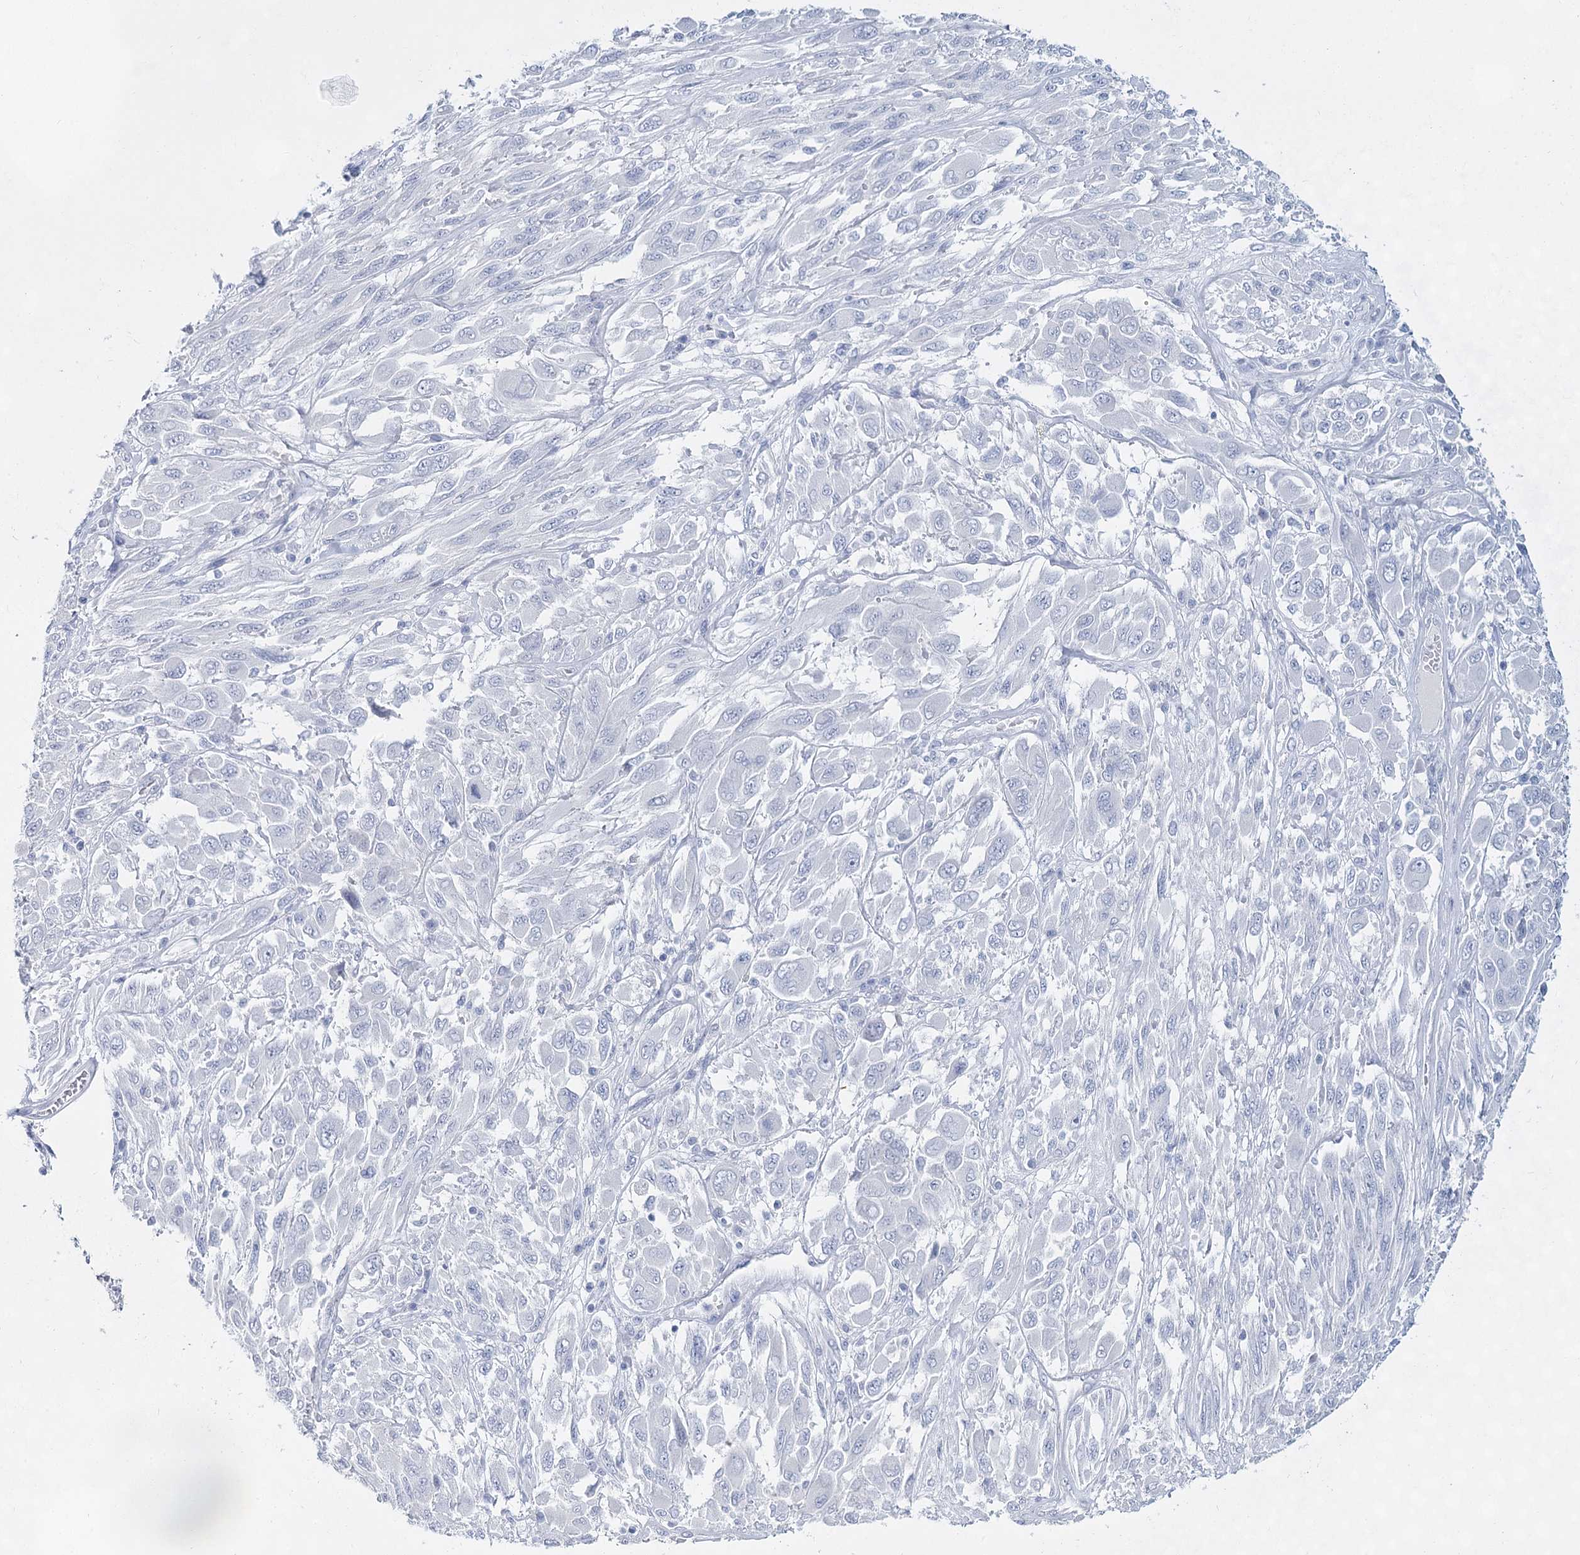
{"staining": {"intensity": "negative", "quantity": "none", "location": "none"}, "tissue": "melanoma", "cell_type": "Tumor cells", "image_type": "cancer", "snomed": [{"axis": "morphology", "description": "Malignant melanoma, NOS"}, {"axis": "topography", "description": "Skin"}], "caption": "A high-resolution micrograph shows immunohistochemistry (IHC) staining of melanoma, which reveals no significant positivity in tumor cells.", "gene": "SLC17A2", "patient": {"sex": "female", "age": 91}}